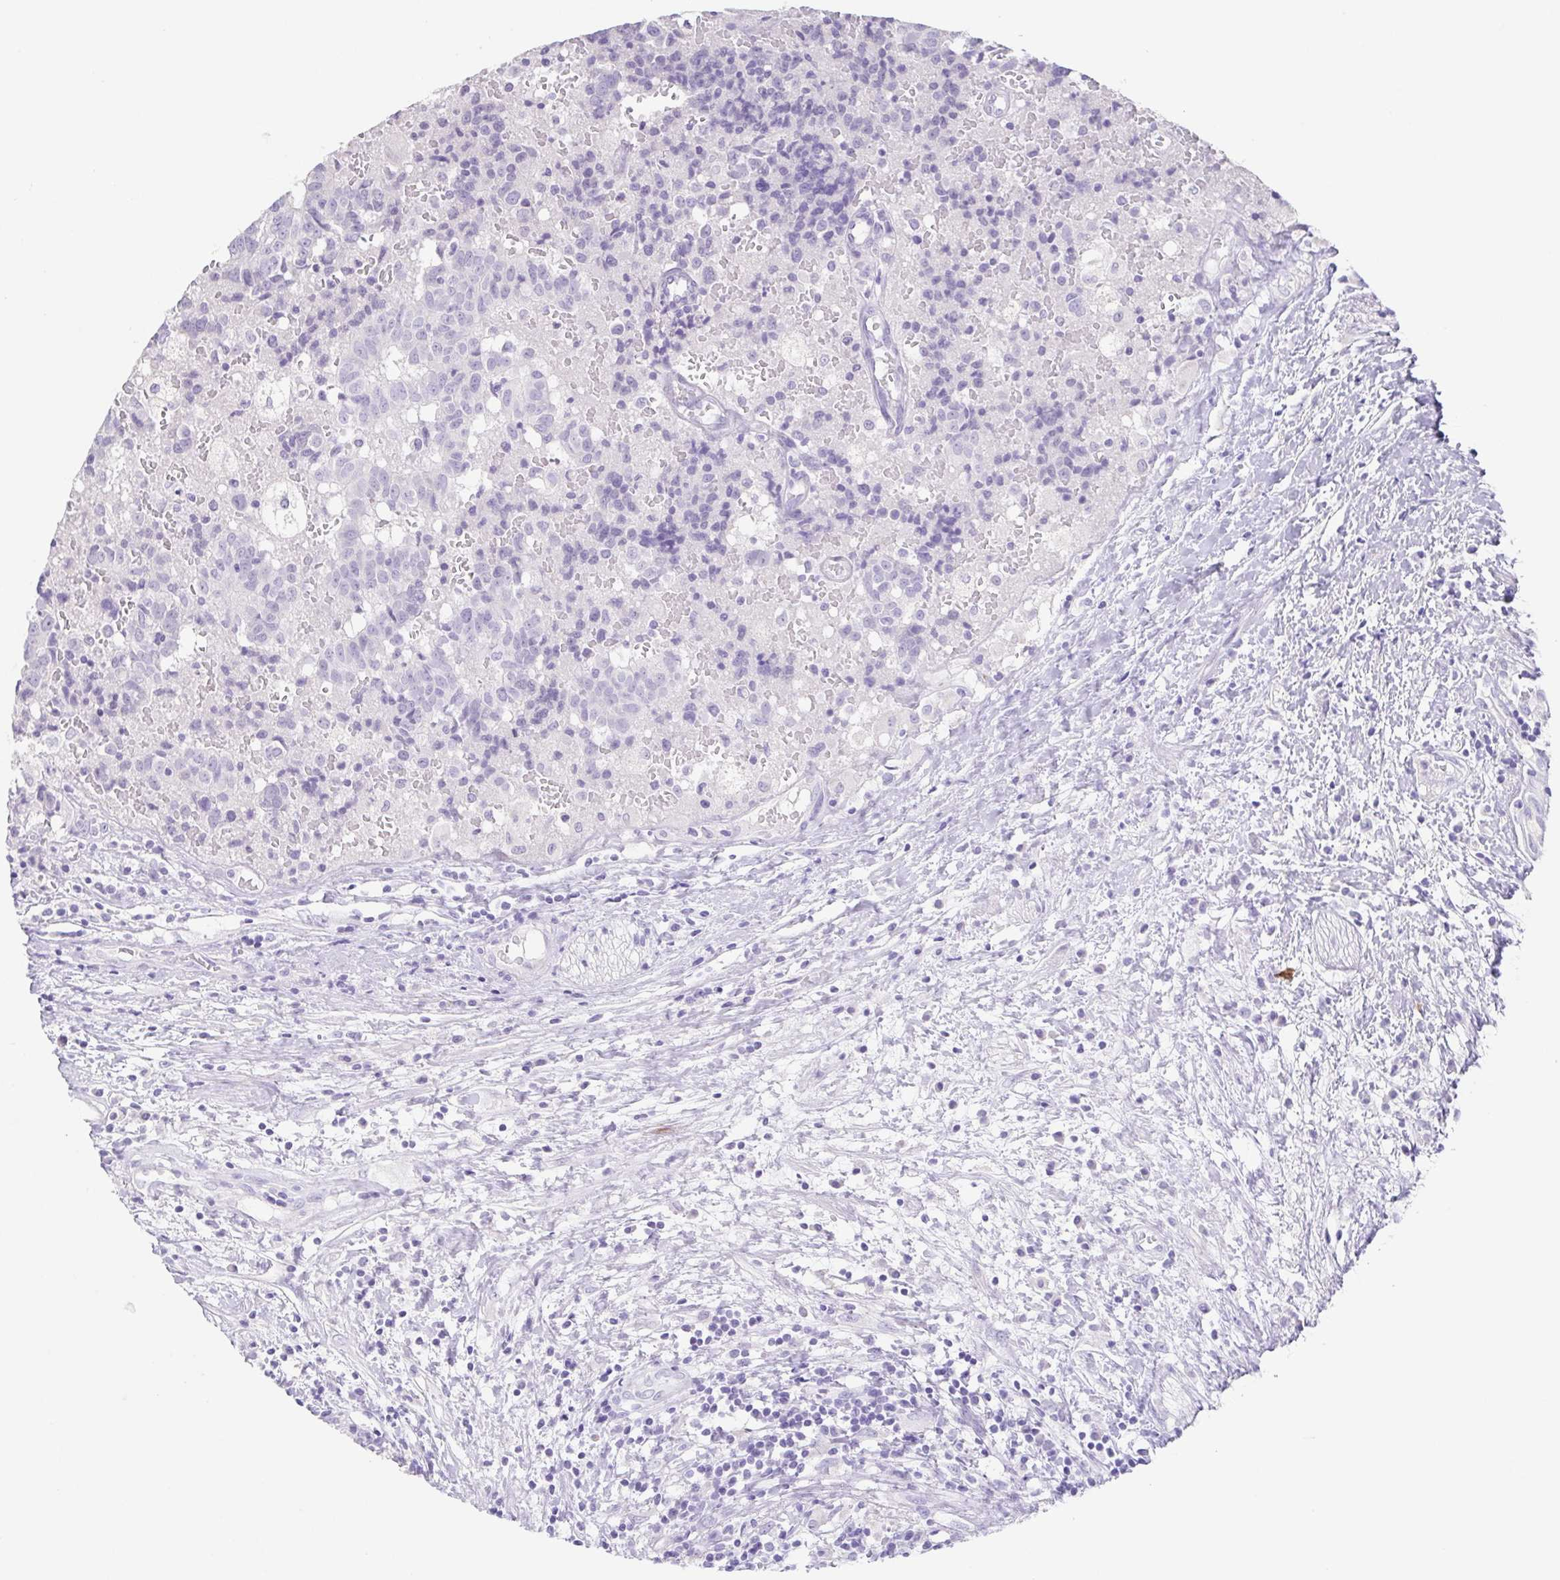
{"staining": {"intensity": "negative", "quantity": "none", "location": "none"}, "tissue": "prostate cancer", "cell_type": "Tumor cells", "image_type": "cancer", "snomed": [{"axis": "morphology", "description": "Adenocarcinoma, High grade"}, {"axis": "topography", "description": "Prostate and seminal vesicle, NOS"}], "caption": "Histopathology image shows no protein positivity in tumor cells of prostate cancer tissue.", "gene": "HDGFL1", "patient": {"sex": "male", "age": 60}}